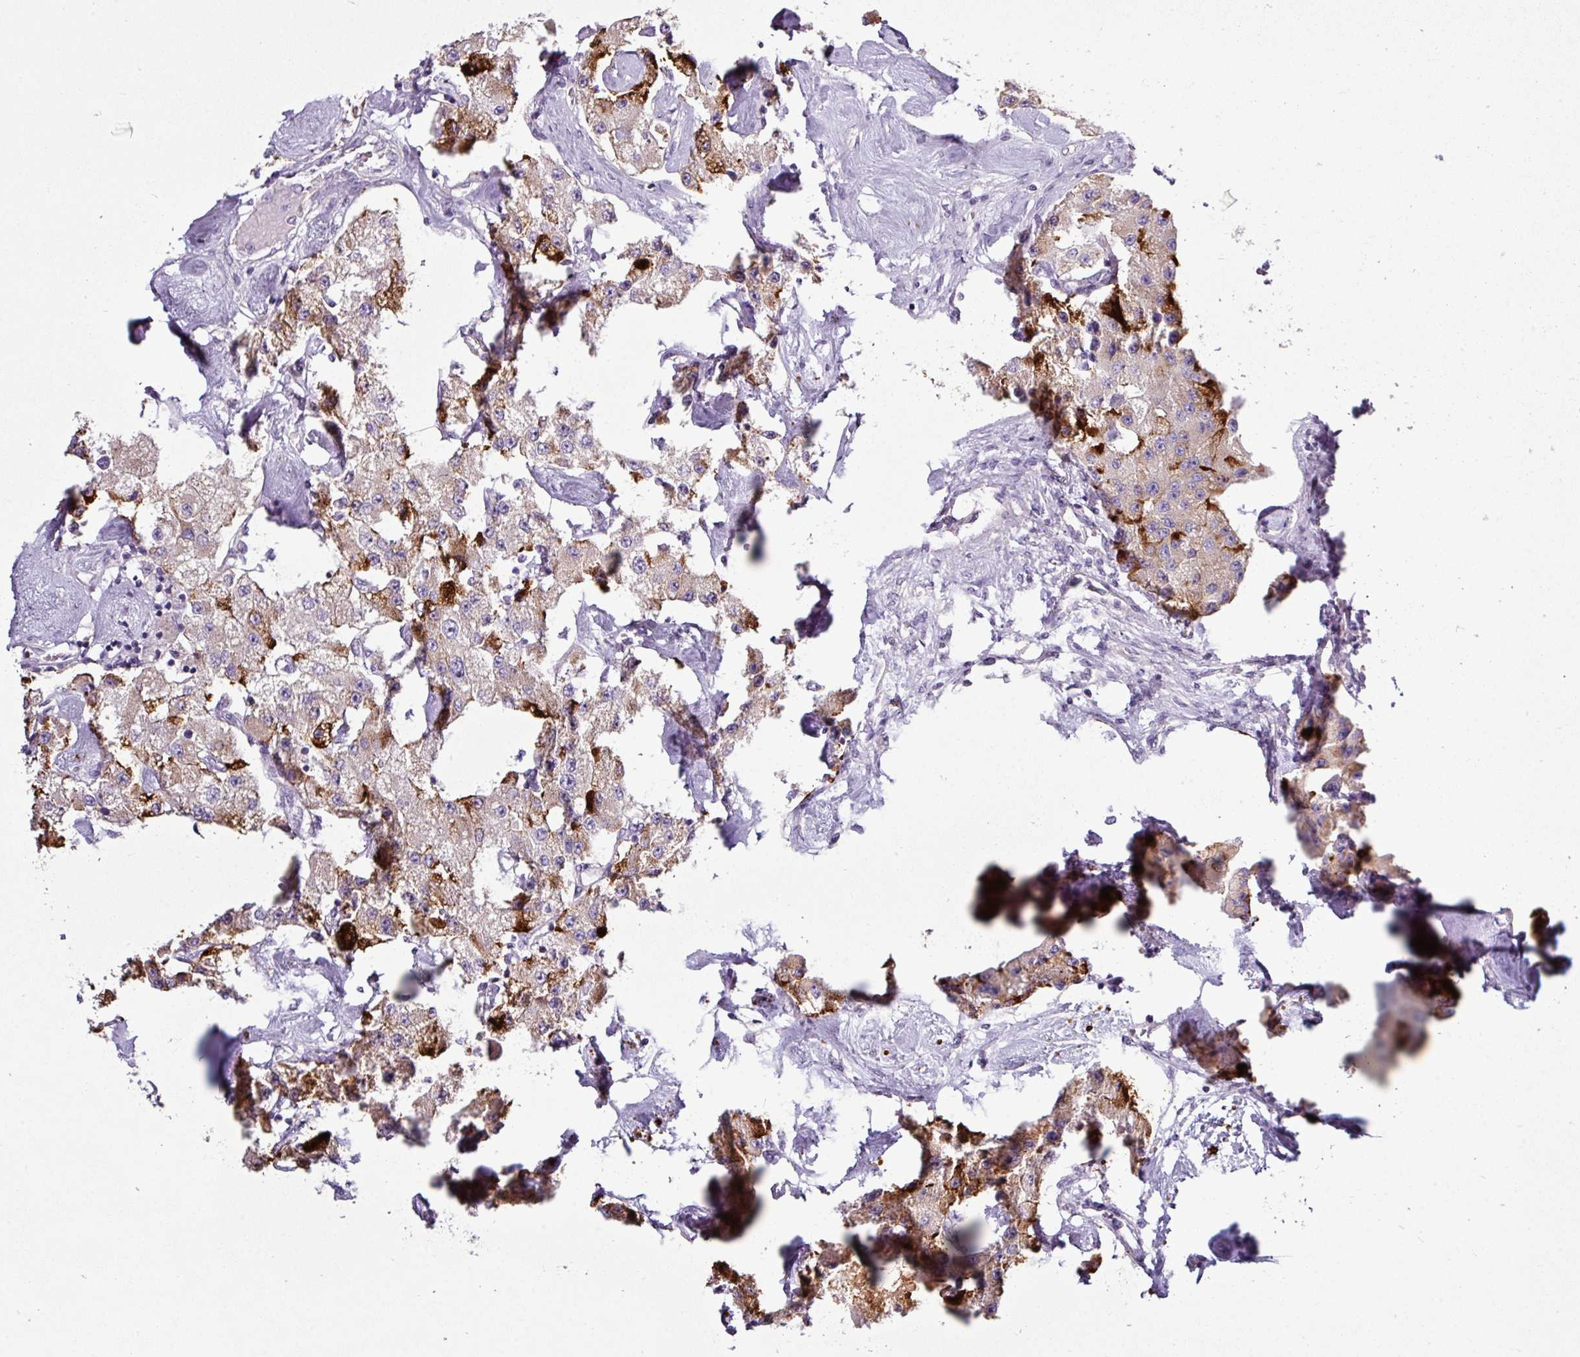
{"staining": {"intensity": "strong", "quantity": "25%-75%", "location": "cytoplasmic/membranous"}, "tissue": "carcinoid", "cell_type": "Tumor cells", "image_type": "cancer", "snomed": [{"axis": "morphology", "description": "Carcinoid, malignant, NOS"}, {"axis": "topography", "description": "Pancreas"}], "caption": "Immunohistochemistry (IHC) of malignant carcinoid exhibits high levels of strong cytoplasmic/membranous staining in approximately 25%-75% of tumor cells. (DAB (3,3'-diaminobenzidine) IHC, brown staining for protein, blue staining for nuclei).", "gene": "AGAP5", "patient": {"sex": "male", "age": 41}}